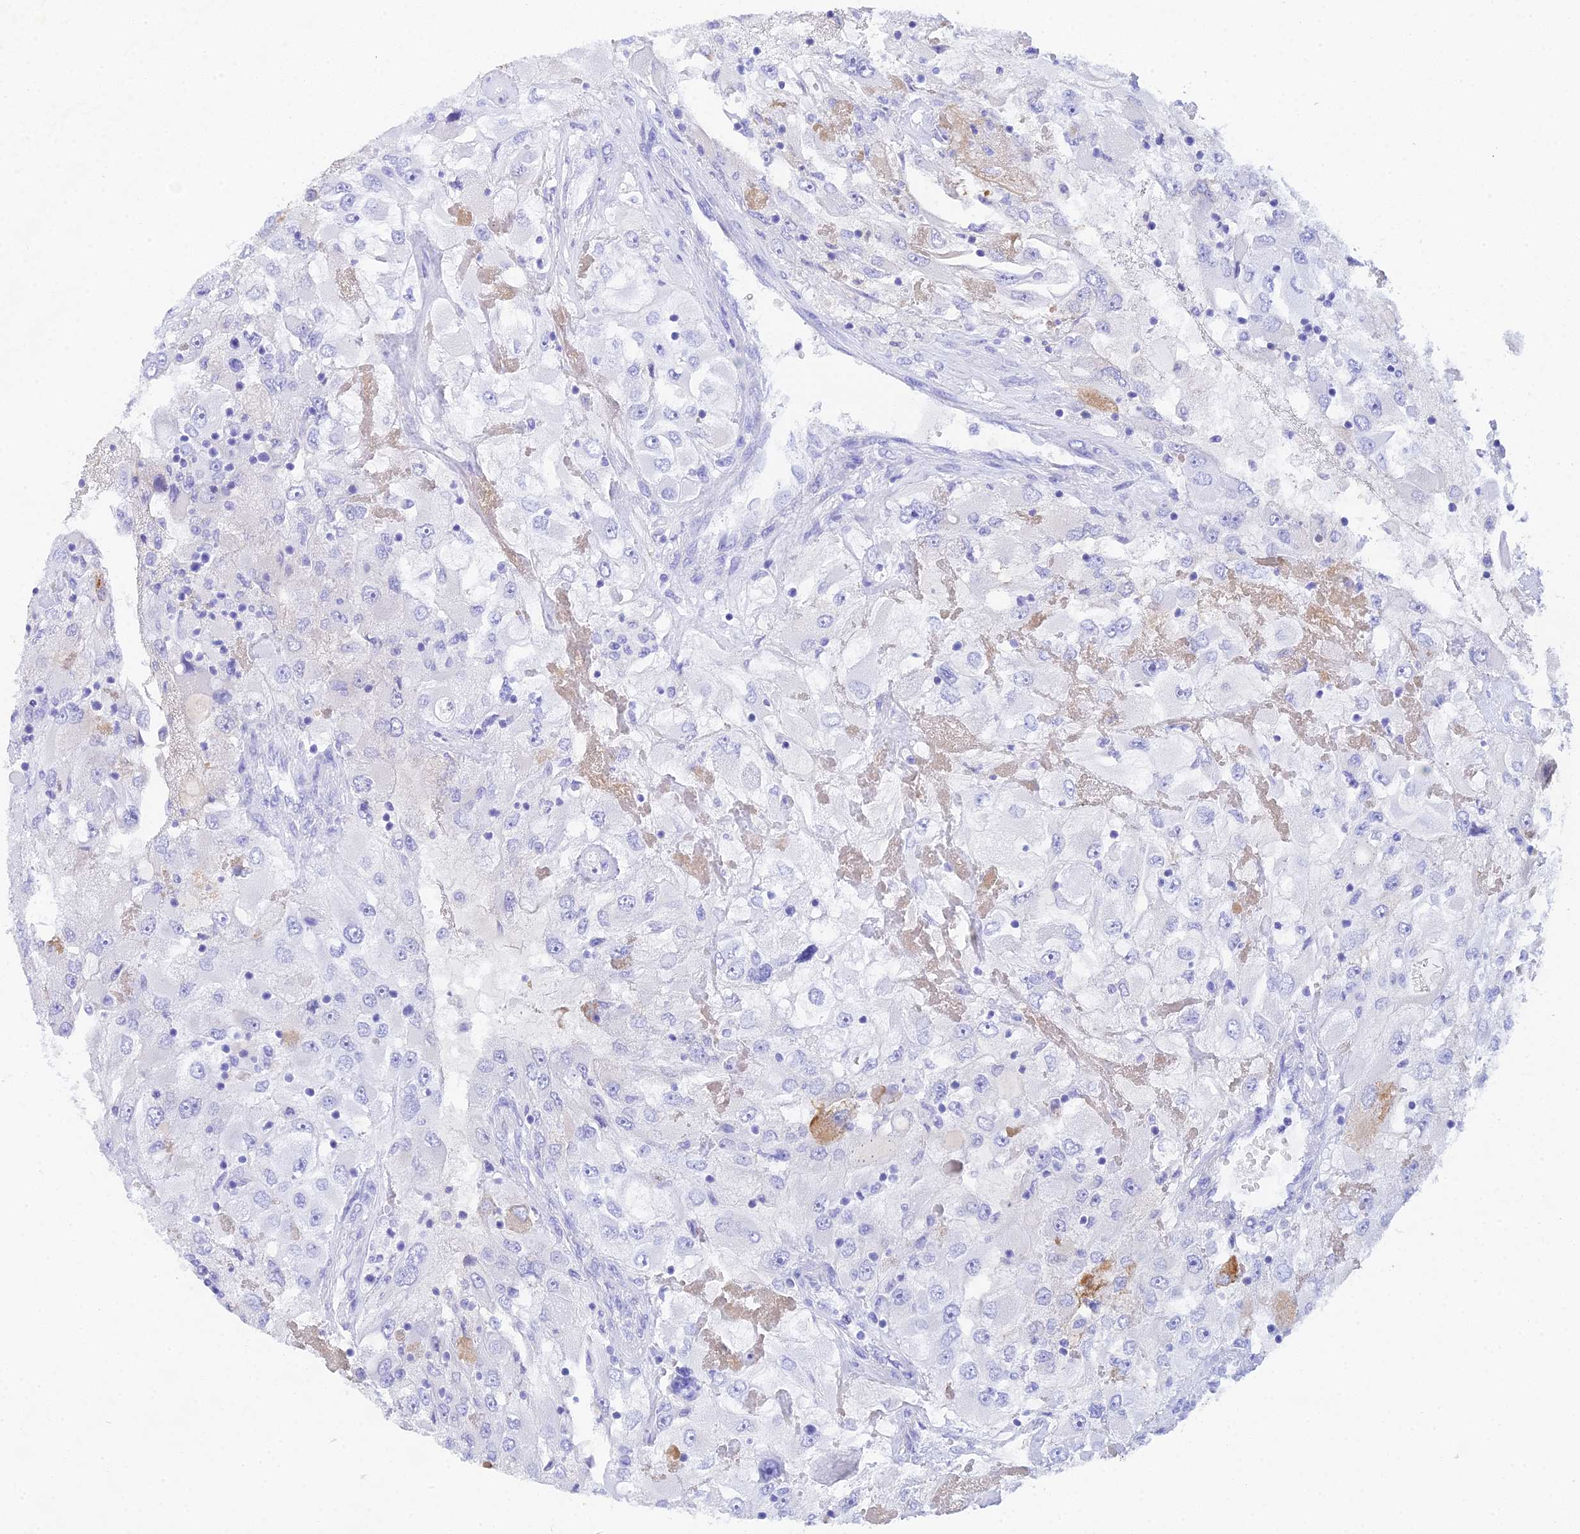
{"staining": {"intensity": "negative", "quantity": "none", "location": "none"}, "tissue": "renal cancer", "cell_type": "Tumor cells", "image_type": "cancer", "snomed": [{"axis": "morphology", "description": "Adenocarcinoma, NOS"}, {"axis": "topography", "description": "Kidney"}], "caption": "IHC micrograph of neoplastic tissue: human renal cancer (adenocarcinoma) stained with DAB (3,3'-diaminobenzidine) demonstrates no significant protein staining in tumor cells. (DAB immunohistochemistry with hematoxylin counter stain).", "gene": "REG1A", "patient": {"sex": "female", "age": 52}}